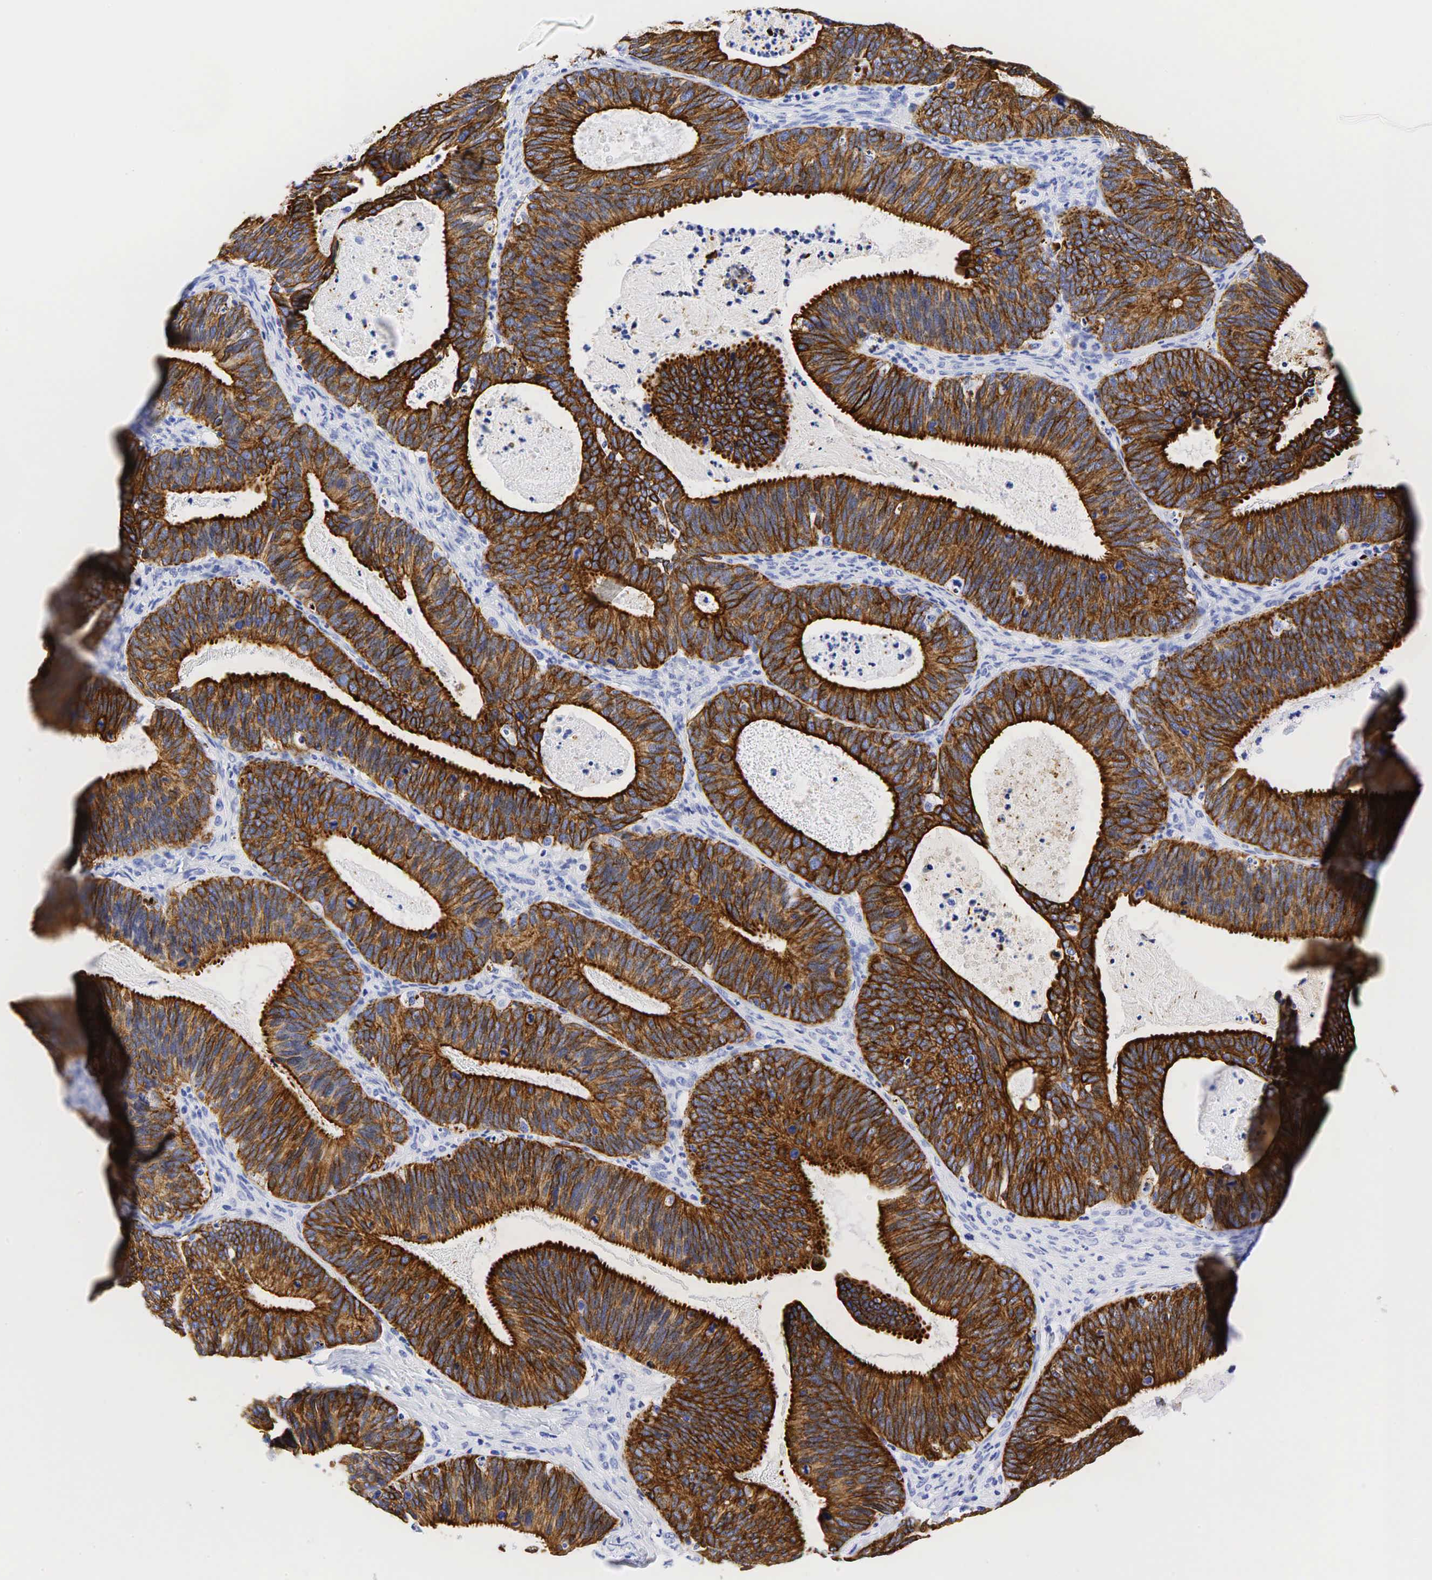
{"staining": {"intensity": "strong", "quantity": ">75%", "location": "cytoplasmic/membranous"}, "tissue": "ovarian cancer", "cell_type": "Tumor cells", "image_type": "cancer", "snomed": [{"axis": "morphology", "description": "Carcinoma, endometroid"}, {"axis": "topography", "description": "Ovary"}], "caption": "Strong cytoplasmic/membranous protein staining is identified in about >75% of tumor cells in endometroid carcinoma (ovarian).", "gene": "KRT7", "patient": {"sex": "female", "age": 52}}